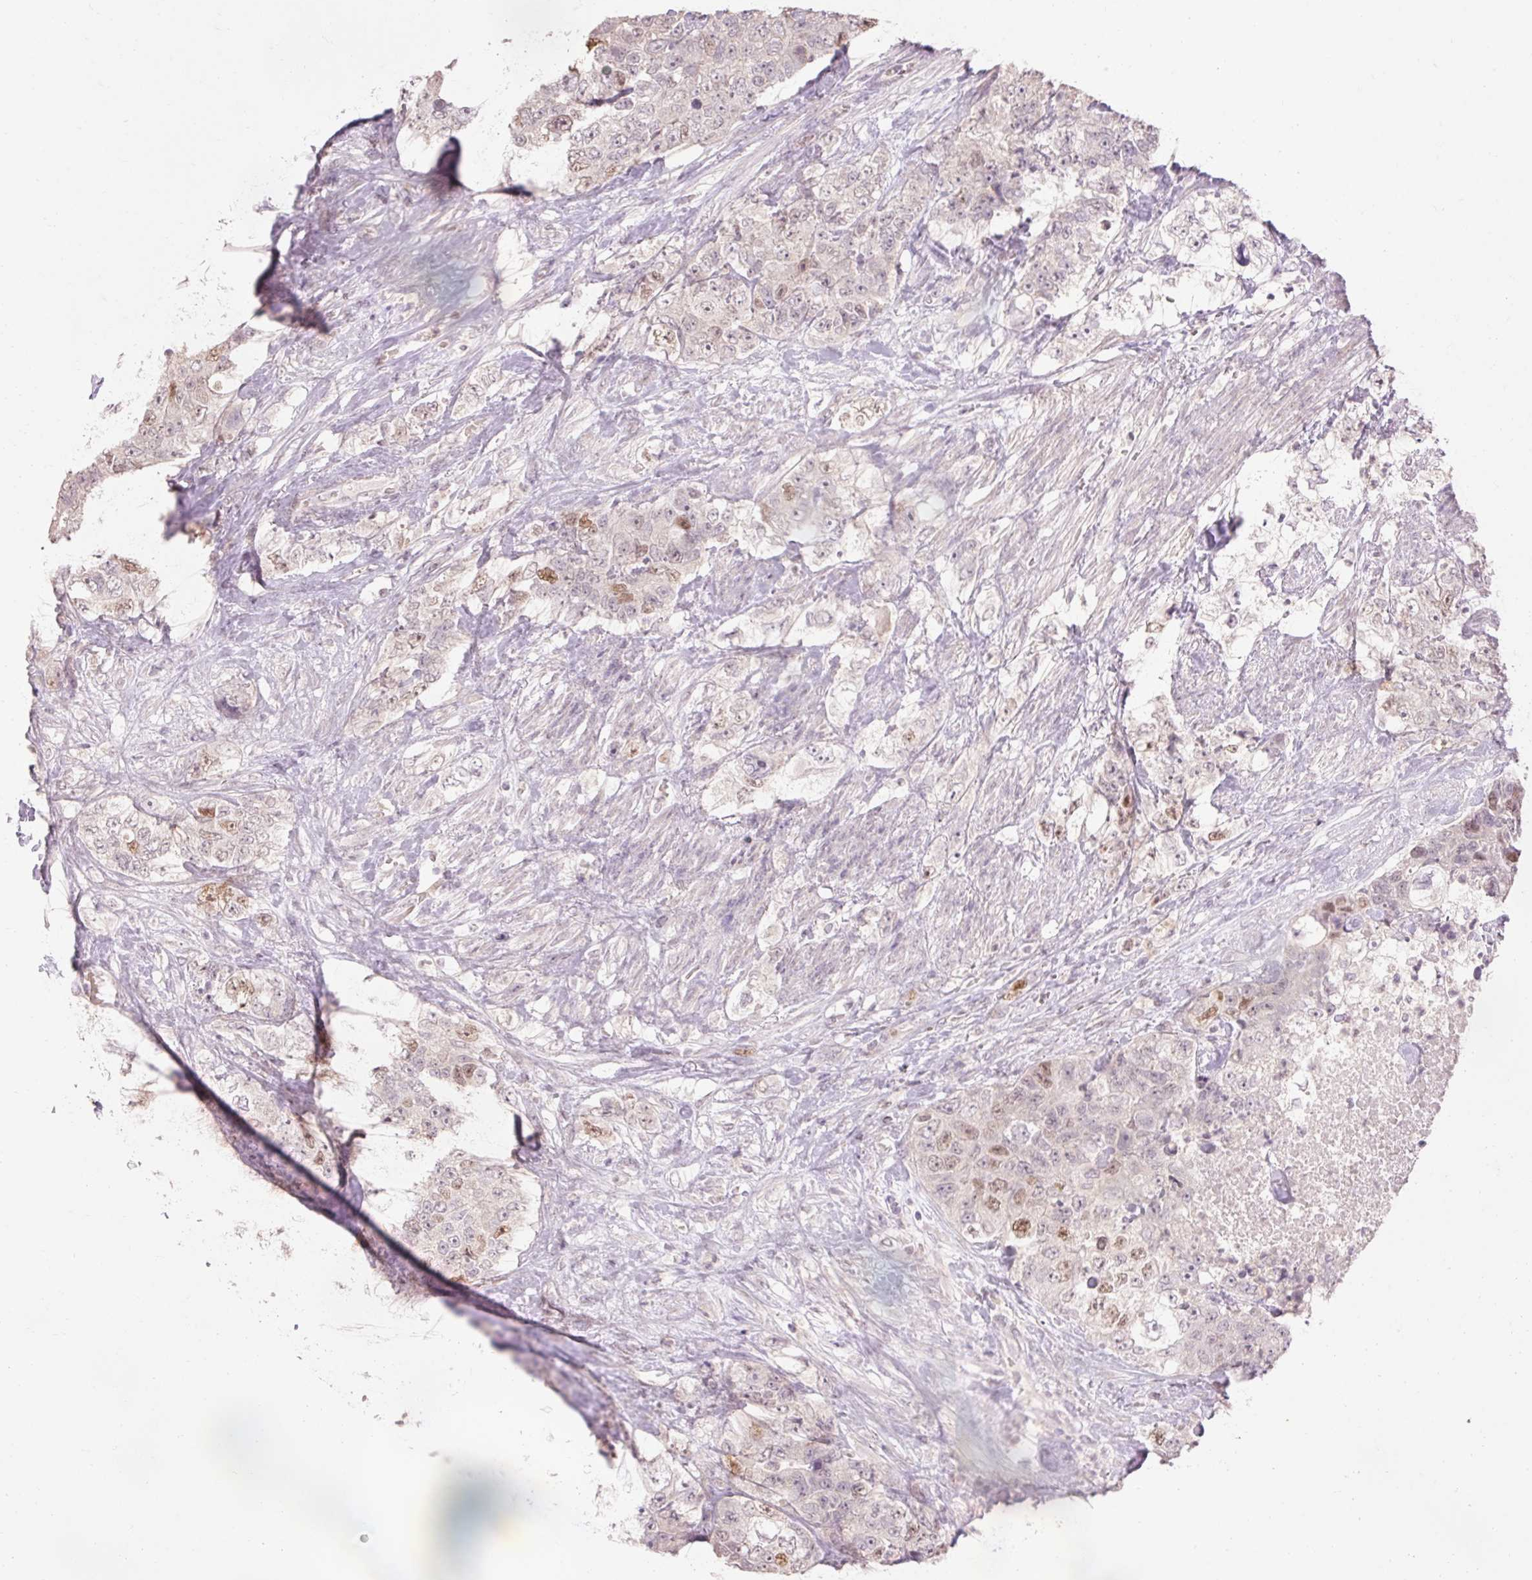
{"staining": {"intensity": "moderate", "quantity": "<25%", "location": "nuclear"}, "tissue": "urothelial cancer", "cell_type": "Tumor cells", "image_type": "cancer", "snomed": [{"axis": "morphology", "description": "Urothelial carcinoma, High grade"}, {"axis": "topography", "description": "Urinary bladder"}], "caption": "A photomicrograph showing moderate nuclear positivity in about <25% of tumor cells in high-grade urothelial carcinoma, as visualized by brown immunohistochemical staining.", "gene": "SKP2", "patient": {"sex": "female", "age": 78}}